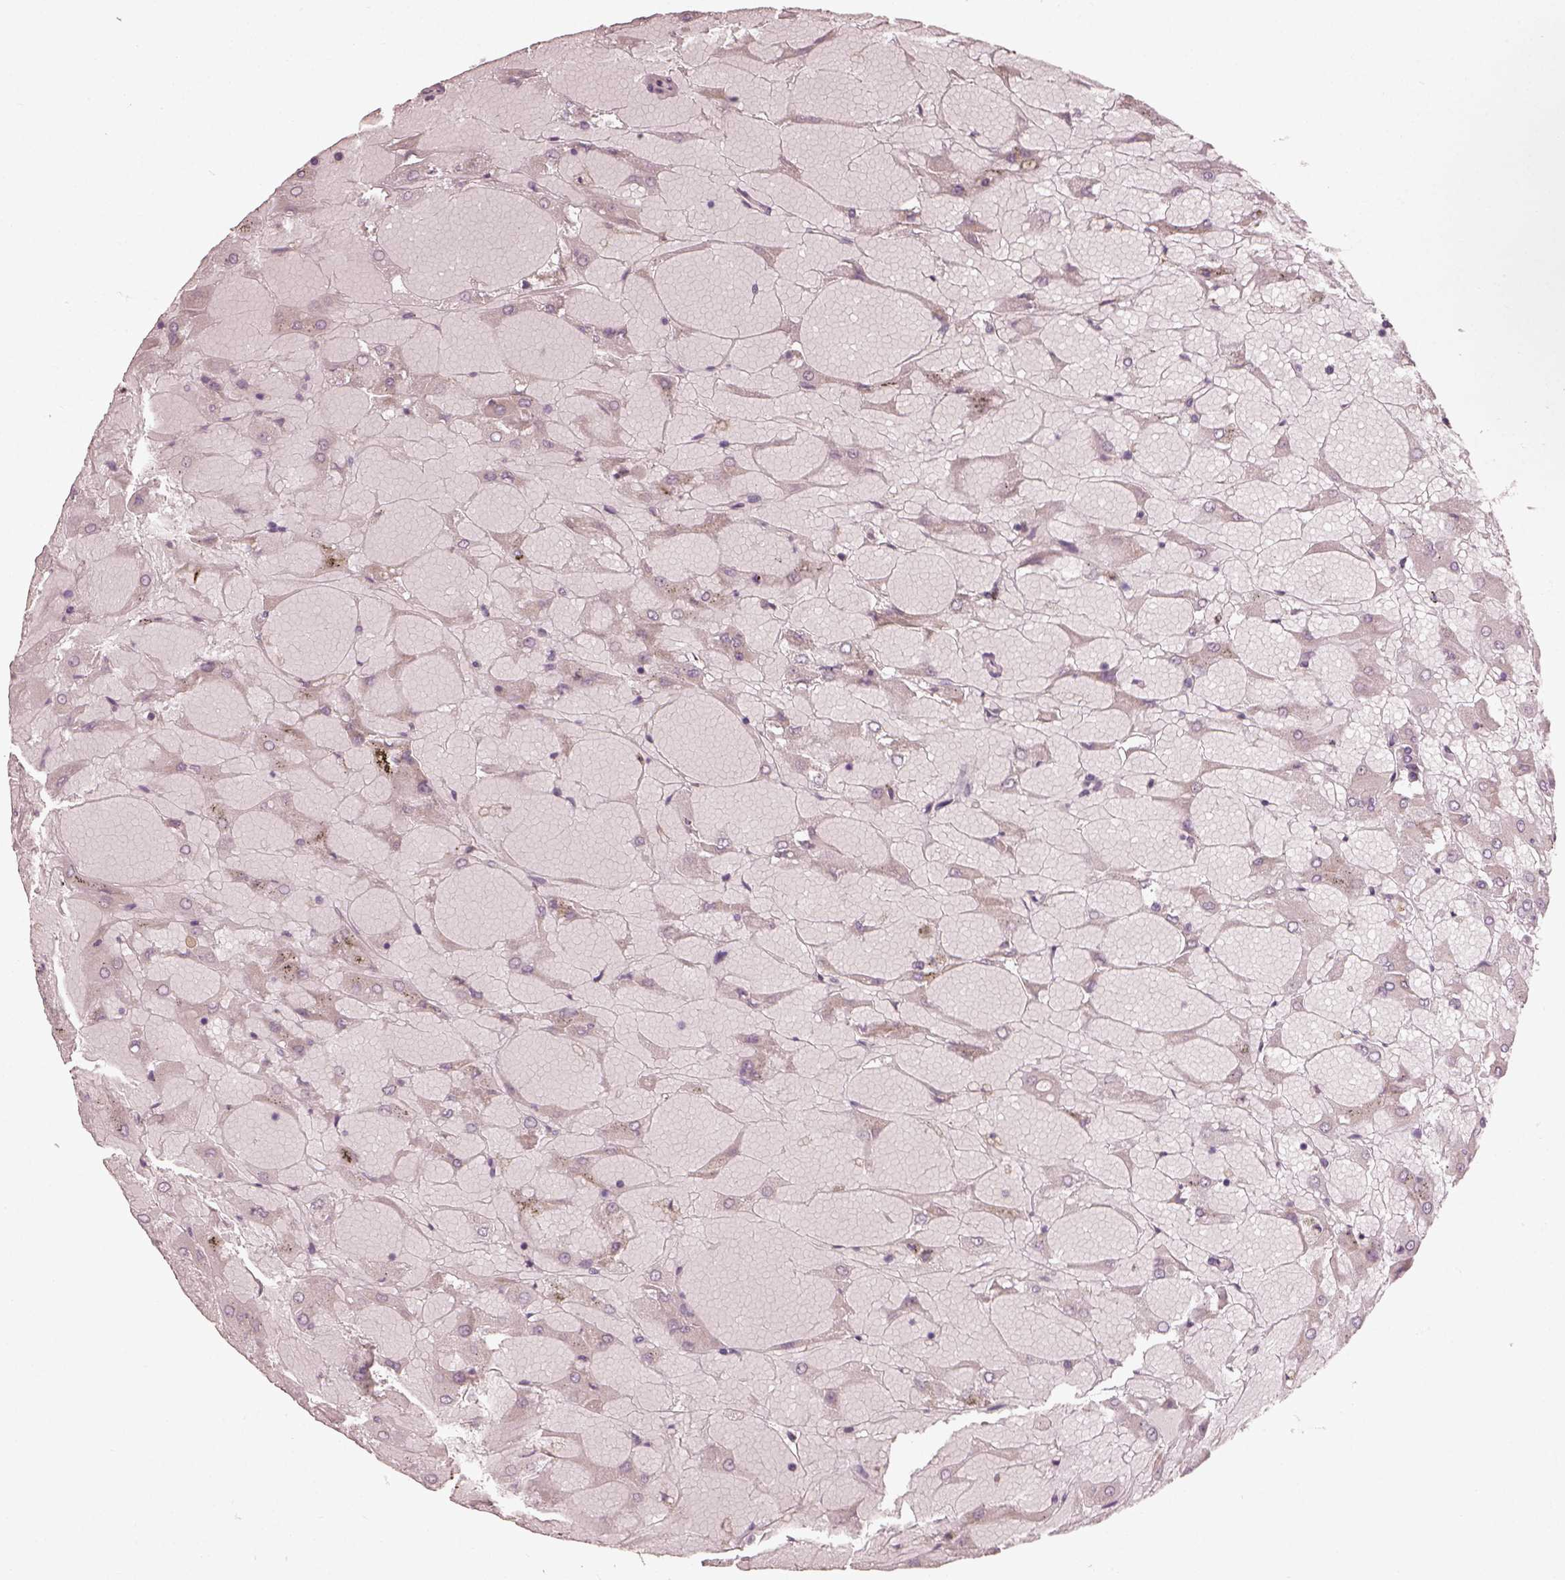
{"staining": {"intensity": "negative", "quantity": "none", "location": "none"}, "tissue": "renal cancer", "cell_type": "Tumor cells", "image_type": "cancer", "snomed": [{"axis": "morphology", "description": "Adenocarcinoma, NOS"}, {"axis": "topography", "description": "Kidney"}], "caption": "Renal cancer stained for a protein using immunohistochemistry displays no staining tumor cells.", "gene": "CDS1", "patient": {"sex": "male", "age": 72}}